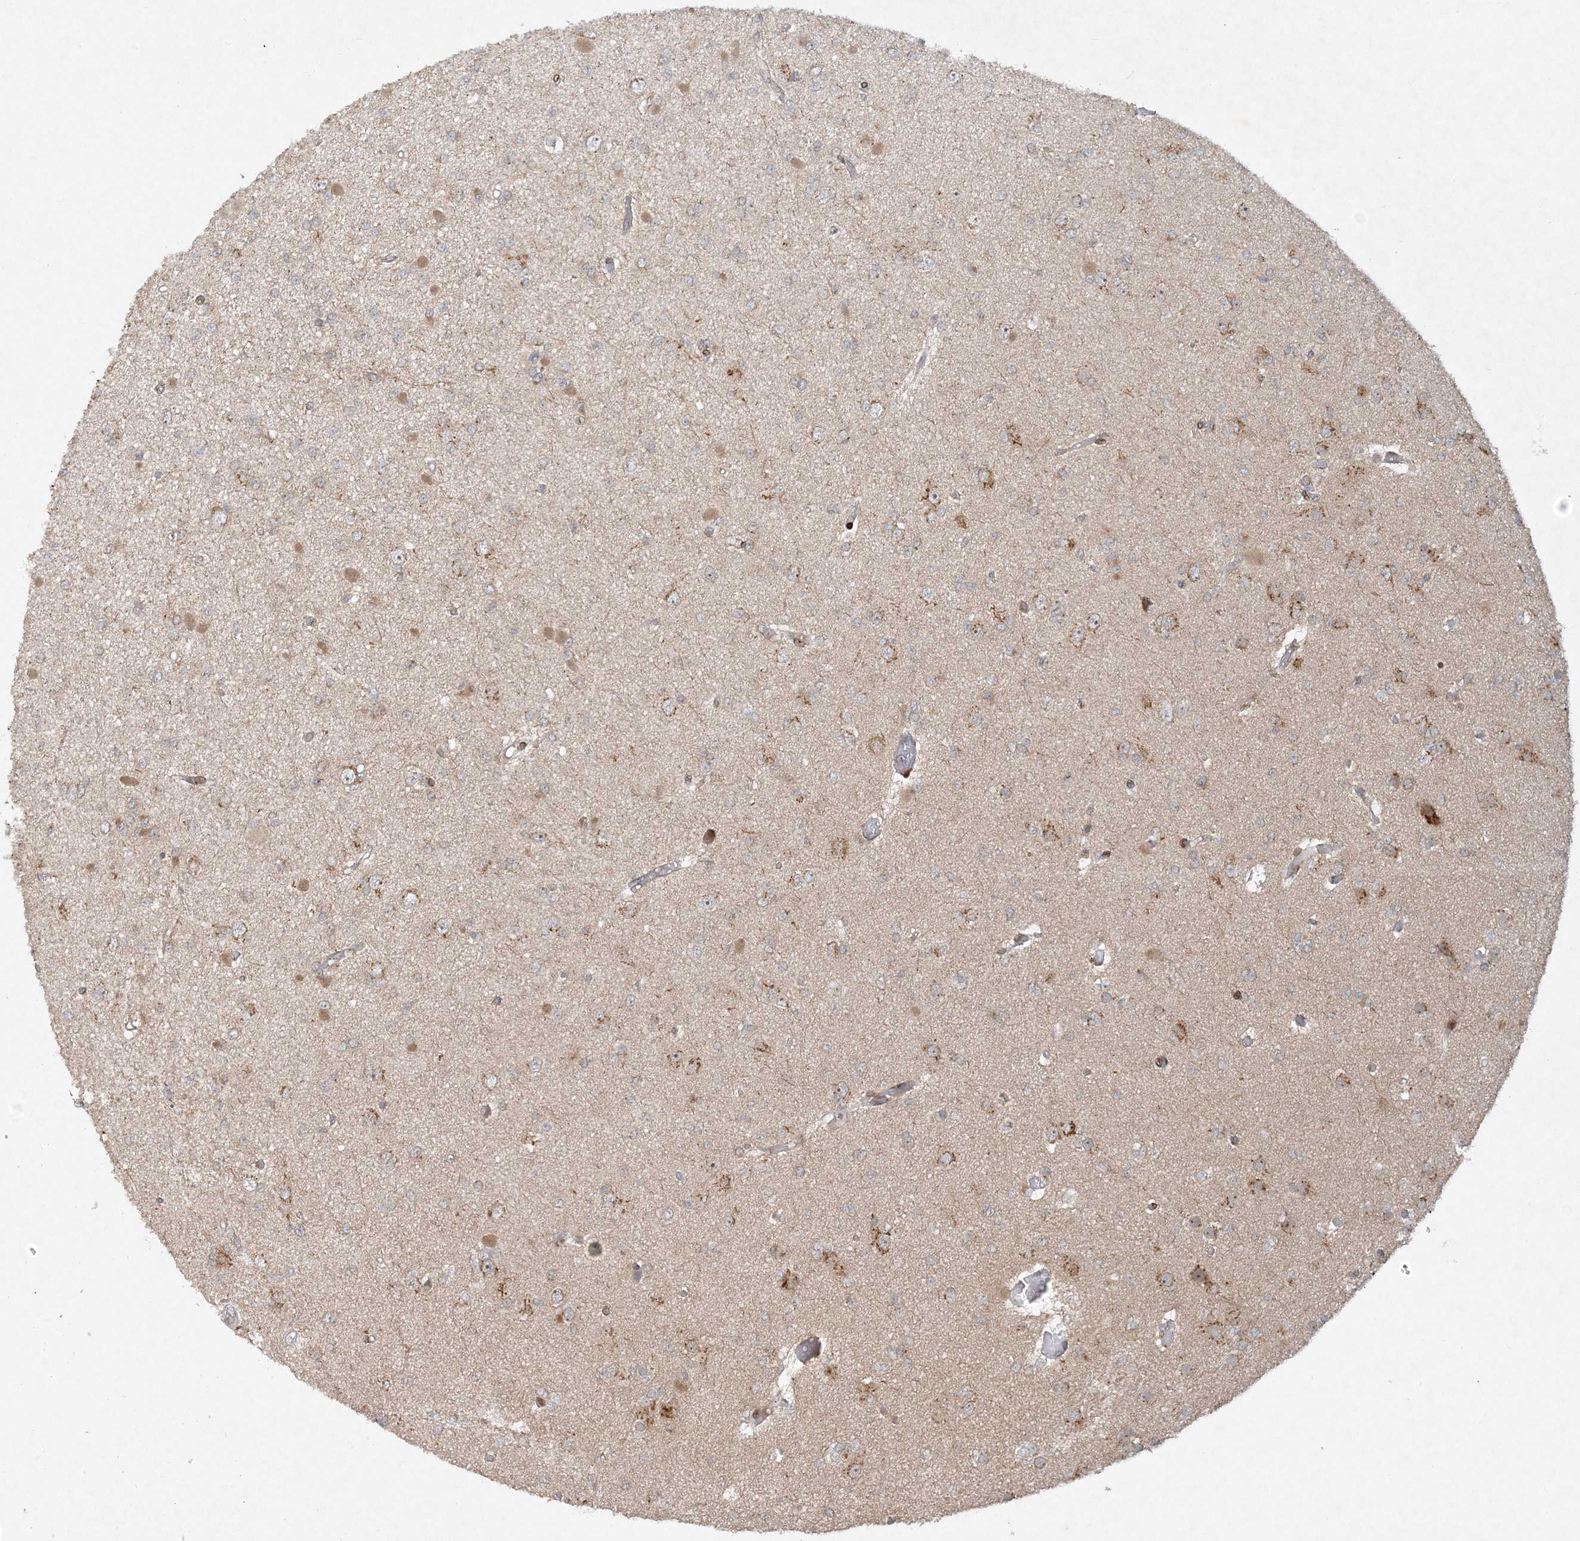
{"staining": {"intensity": "negative", "quantity": "none", "location": "none"}, "tissue": "glioma", "cell_type": "Tumor cells", "image_type": "cancer", "snomed": [{"axis": "morphology", "description": "Glioma, malignant, Low grade"}, {"axis": "topography", "description": "Brain"}], "caption": "The immunohistochemistry histopathology image has no significant expression in tumor cells of glioma tissue.", "gene": "SLC35A2", "patient": {"sex": "female", "age": 22}}